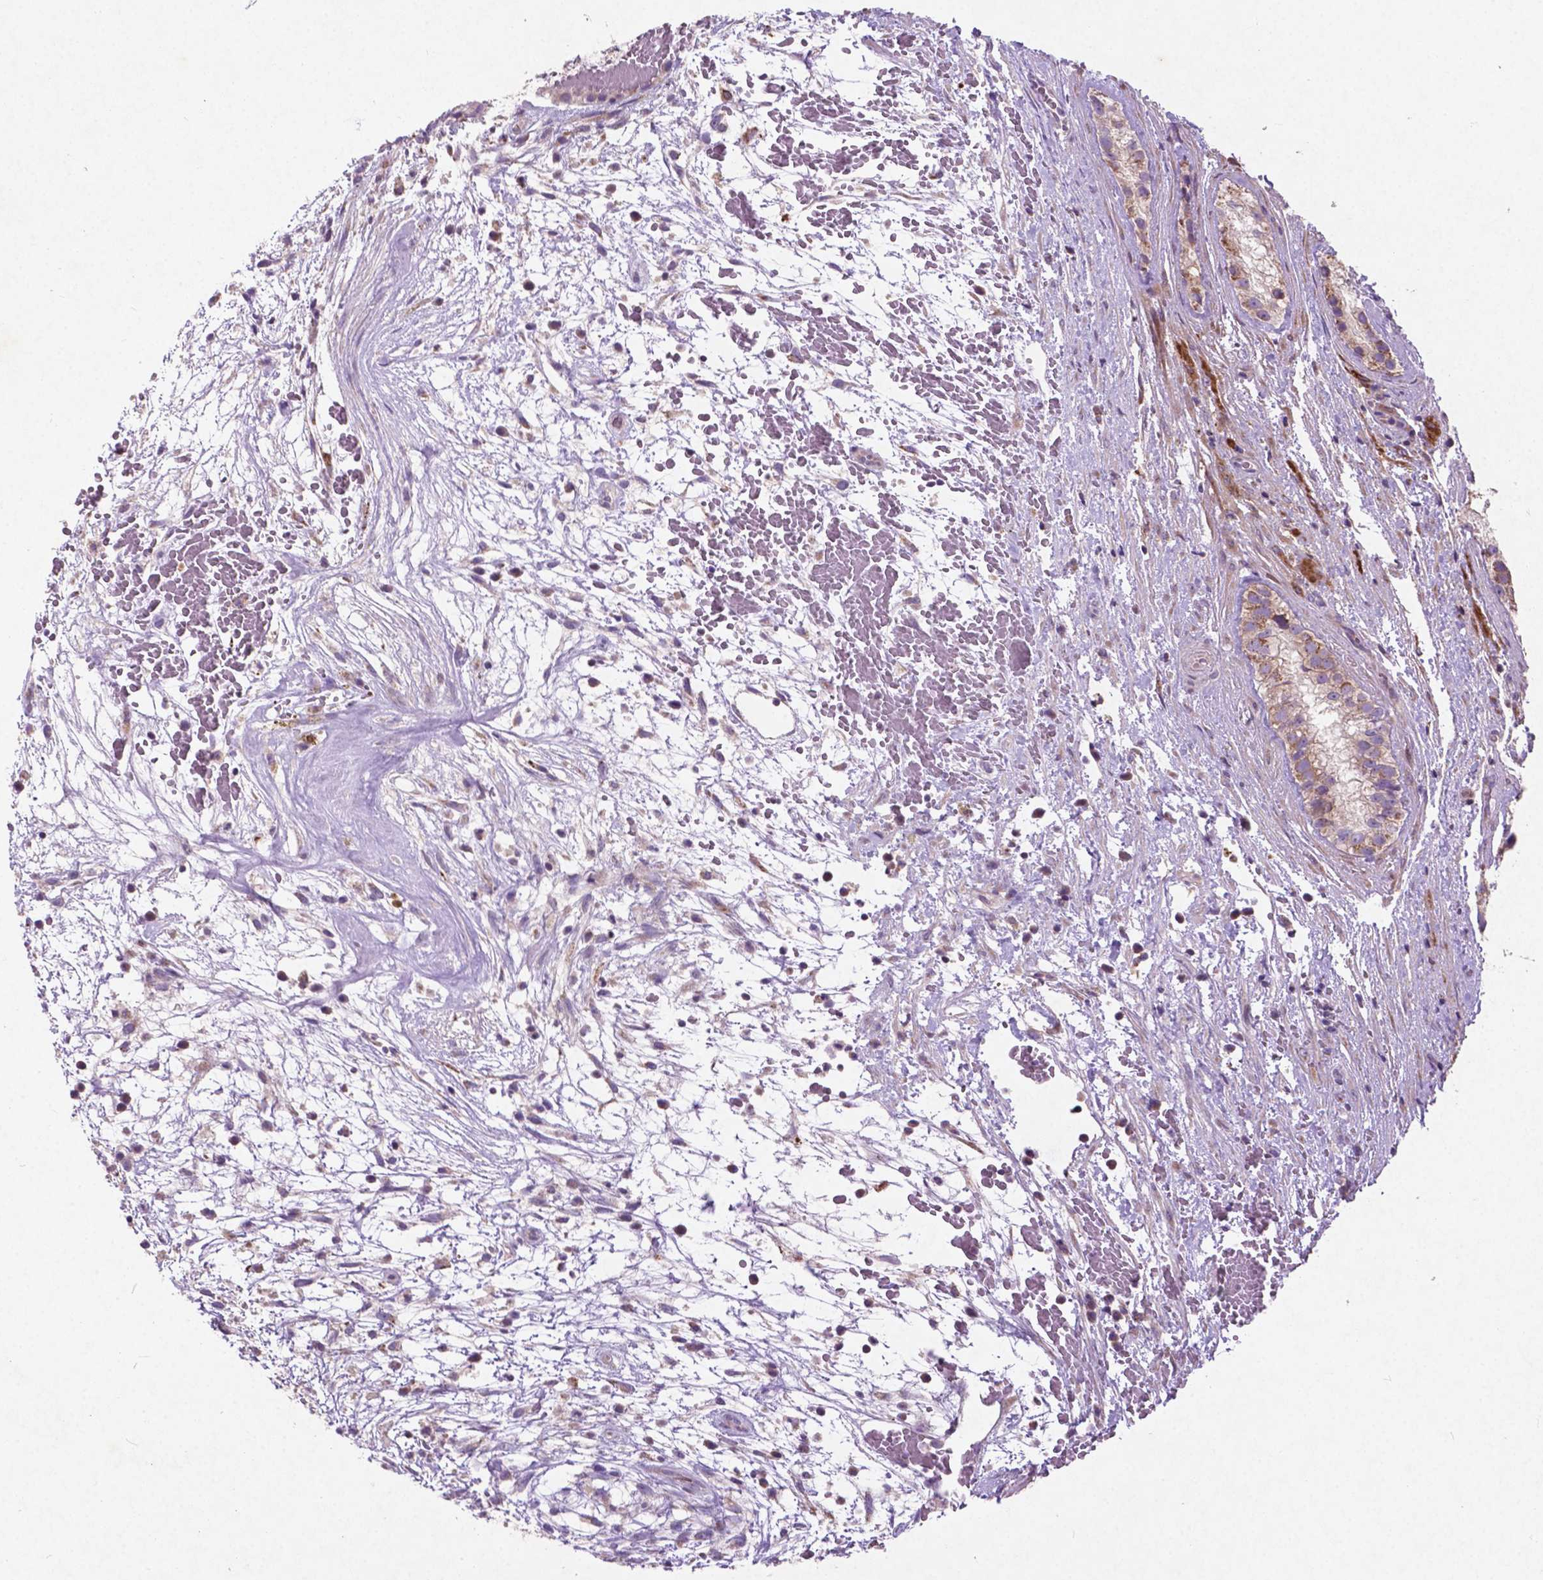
{"staining": {"intensity": "weak", "quantity": "<25%", "location": "cytoplasmic/membranous"}, "tissue": "testis cancer", "cell_type": "Tumor cells", "image_type": "cancer", "snomed": [{"axis": "morphology", "description": "Normal tissue, NOS"}, {"axis": "morphology", "description": "Carcinoma, Embryonal, NOS"}, {"axis": "topography", "description": "Testis"}], "caption": "Tumor cells show no significant positivity in testis cancer (embryonal carcinoma).", "gene": "ATG4D", "patient": {"sex": "male", "age": 32}}